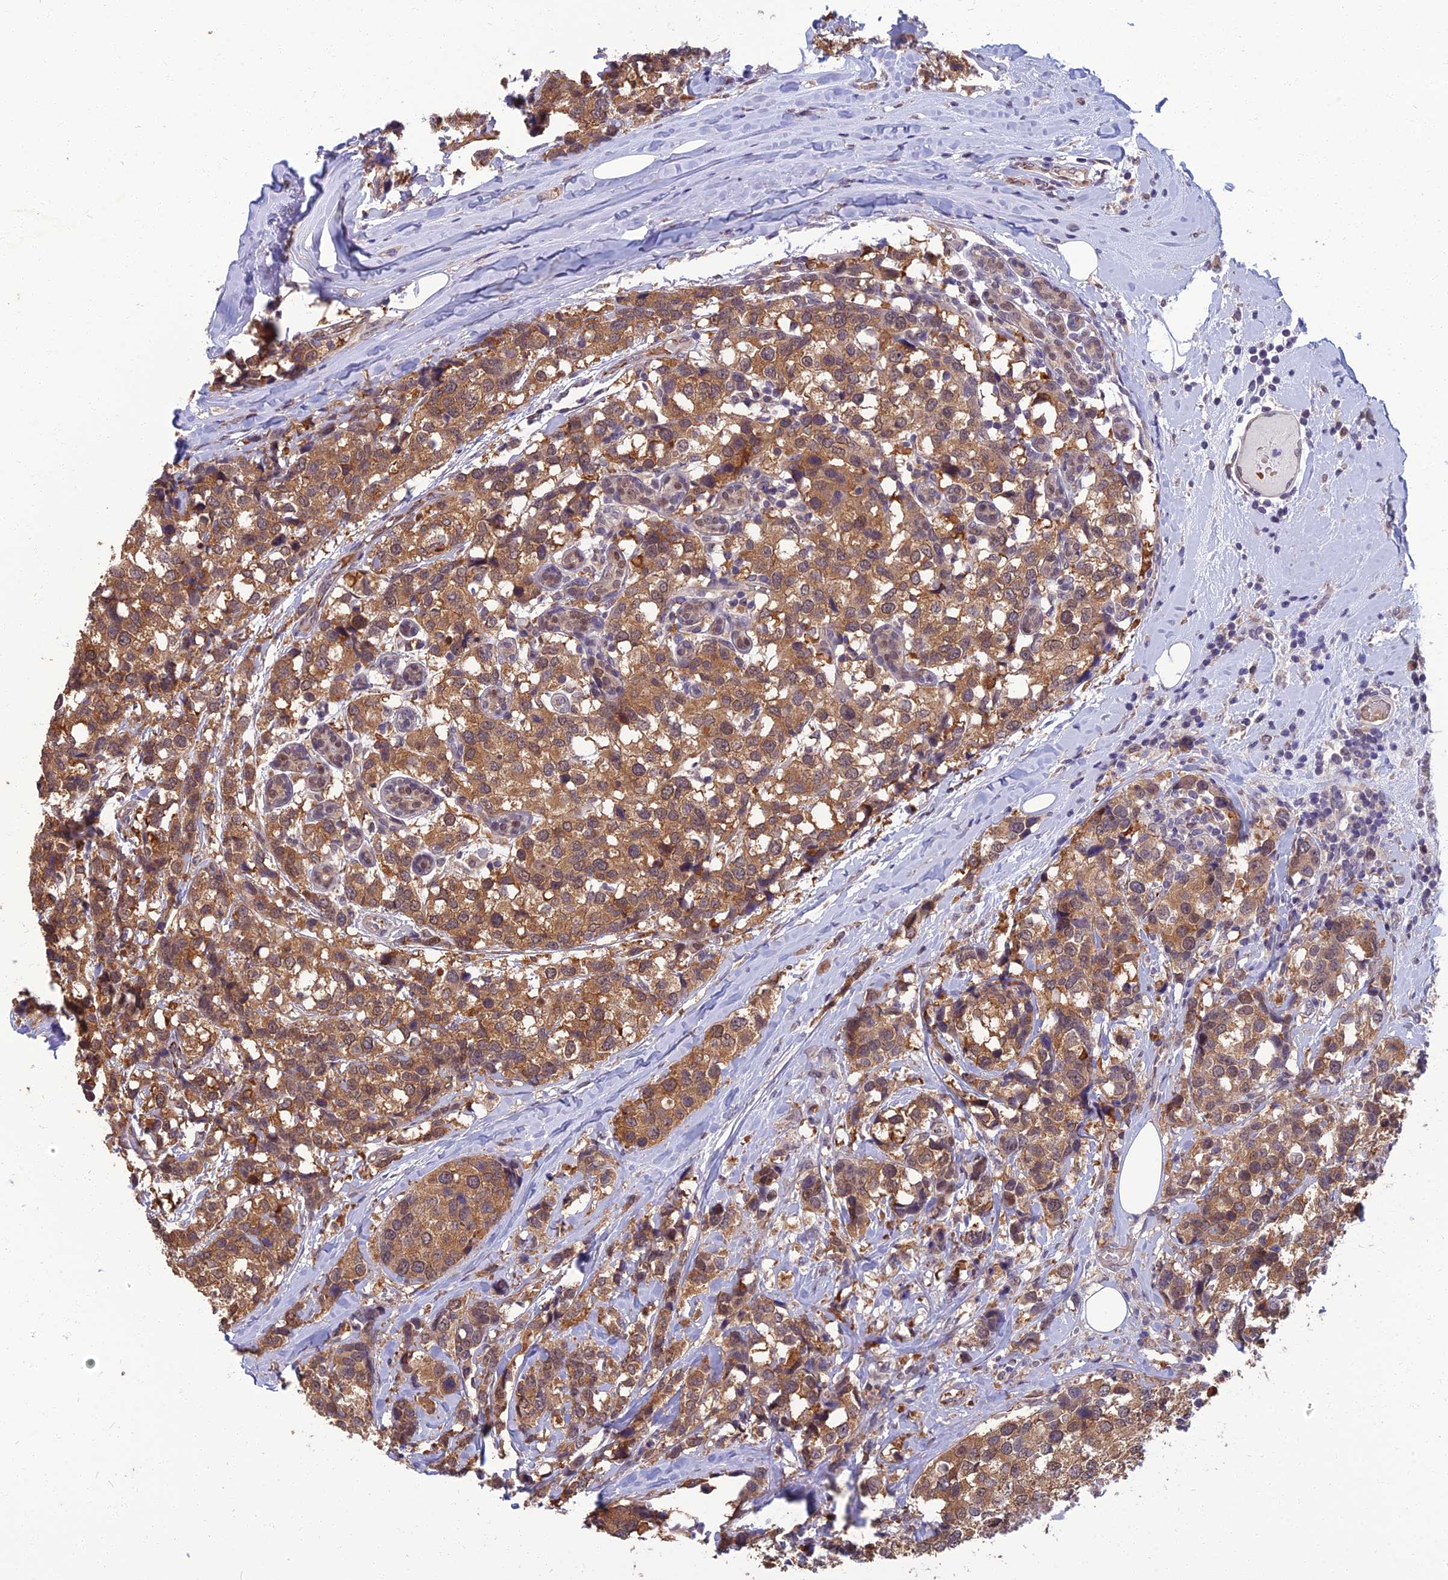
{"staining": {"intensity": "moderate", "quantity": ">75%", "location": "cytoplasmic/membranous,nuclear"}, "tissue": "breast cancer", "cell_type": "Tumor cells", "image_type": "cancer", "snomed": [{"axis": "morphology", "description": "Lobular carcinoma"}, {"axis": "topography", "description": "Breast"}], "caption": "Human breast cancer (lobular carcinoma) stained with a protein marker displays moderate staining in tumor cells.", "gene": "NR4A3", "patient": {"sex": "female", "age": 59}}